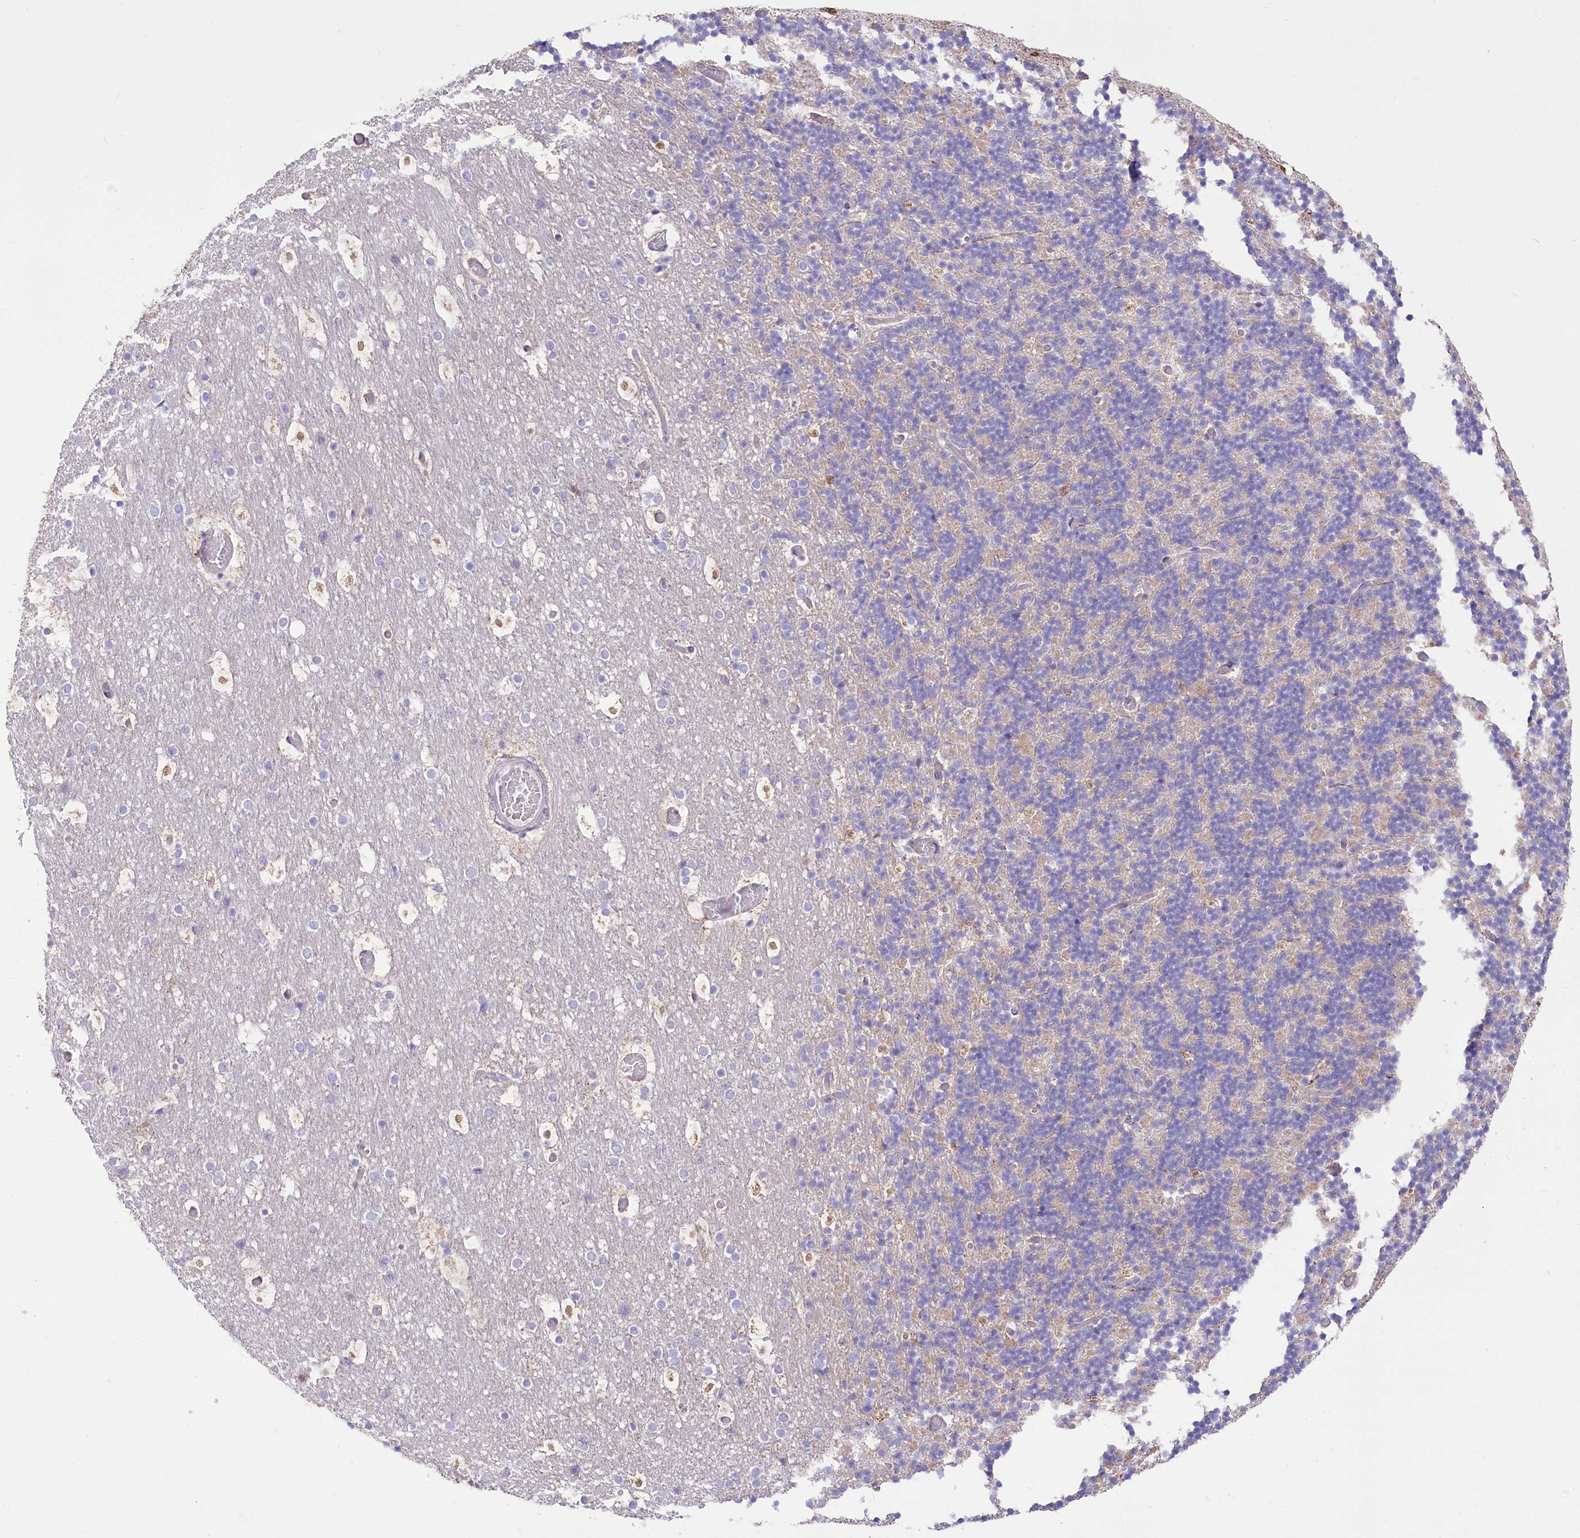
{"staining": {"intensity": "negative", "quantity": "none", "location": "none"}, "tissue": "cerebellum", "cell_type": "Cells in granular layer", "image_type": "normal", "snomed": [{"axis": "morphology", "description": "Normal tissue, NOS"}, {"axis": "topography", "description": "Cerebellum"}], "caption": "Immunohistochemical staining of unremarkable cerebellum displays no significant expression in cells in granular layer.", "gene": "STT3B", "patient": {"sex": "male", "age": 57}}